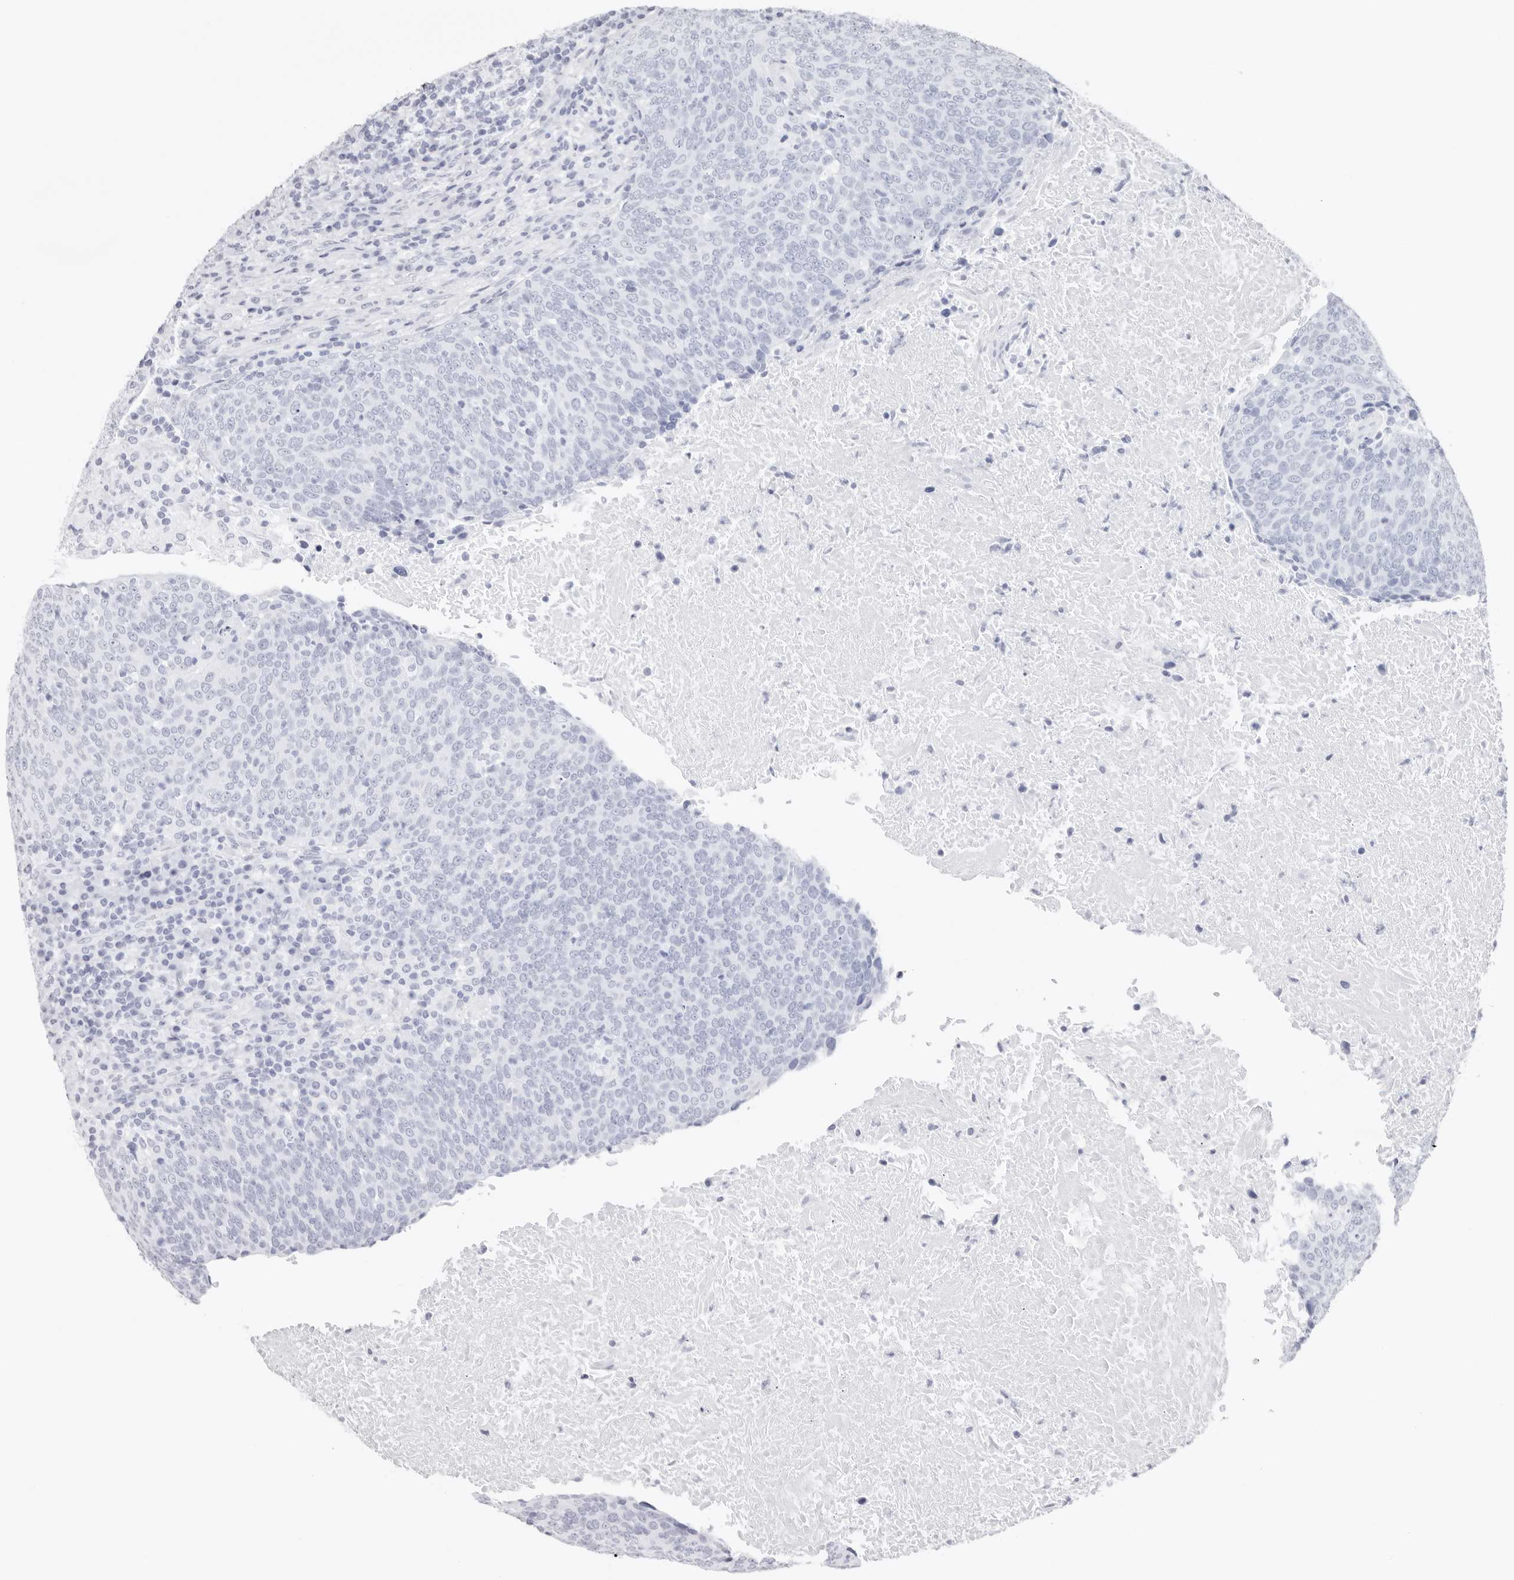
{"staining": {"intensity": "negative", "quantity": "none", "location": "none"}, "tissue": "head and neck cancer", "cell_type": "Tumor cells", "image_type": "cancer", "snomed": [{"axis": "morphology", "description": "Squamous cell carcinoma, NOS"}, {"axis": "morphology", "description": "Squamous cell carcinoma, metastatic, NOS"}, {"axis": "topography", "description": "Lymph node"}, {"axis": "topography", "description": "Head-Neck"}], "caption": "Photomicrograph shows no significant protein positivity in tumor cells of head and neck cancer (squamous cell carcinoma).", "gene": "PKDCC", "patient": {"sex": "male", "age": 62}}